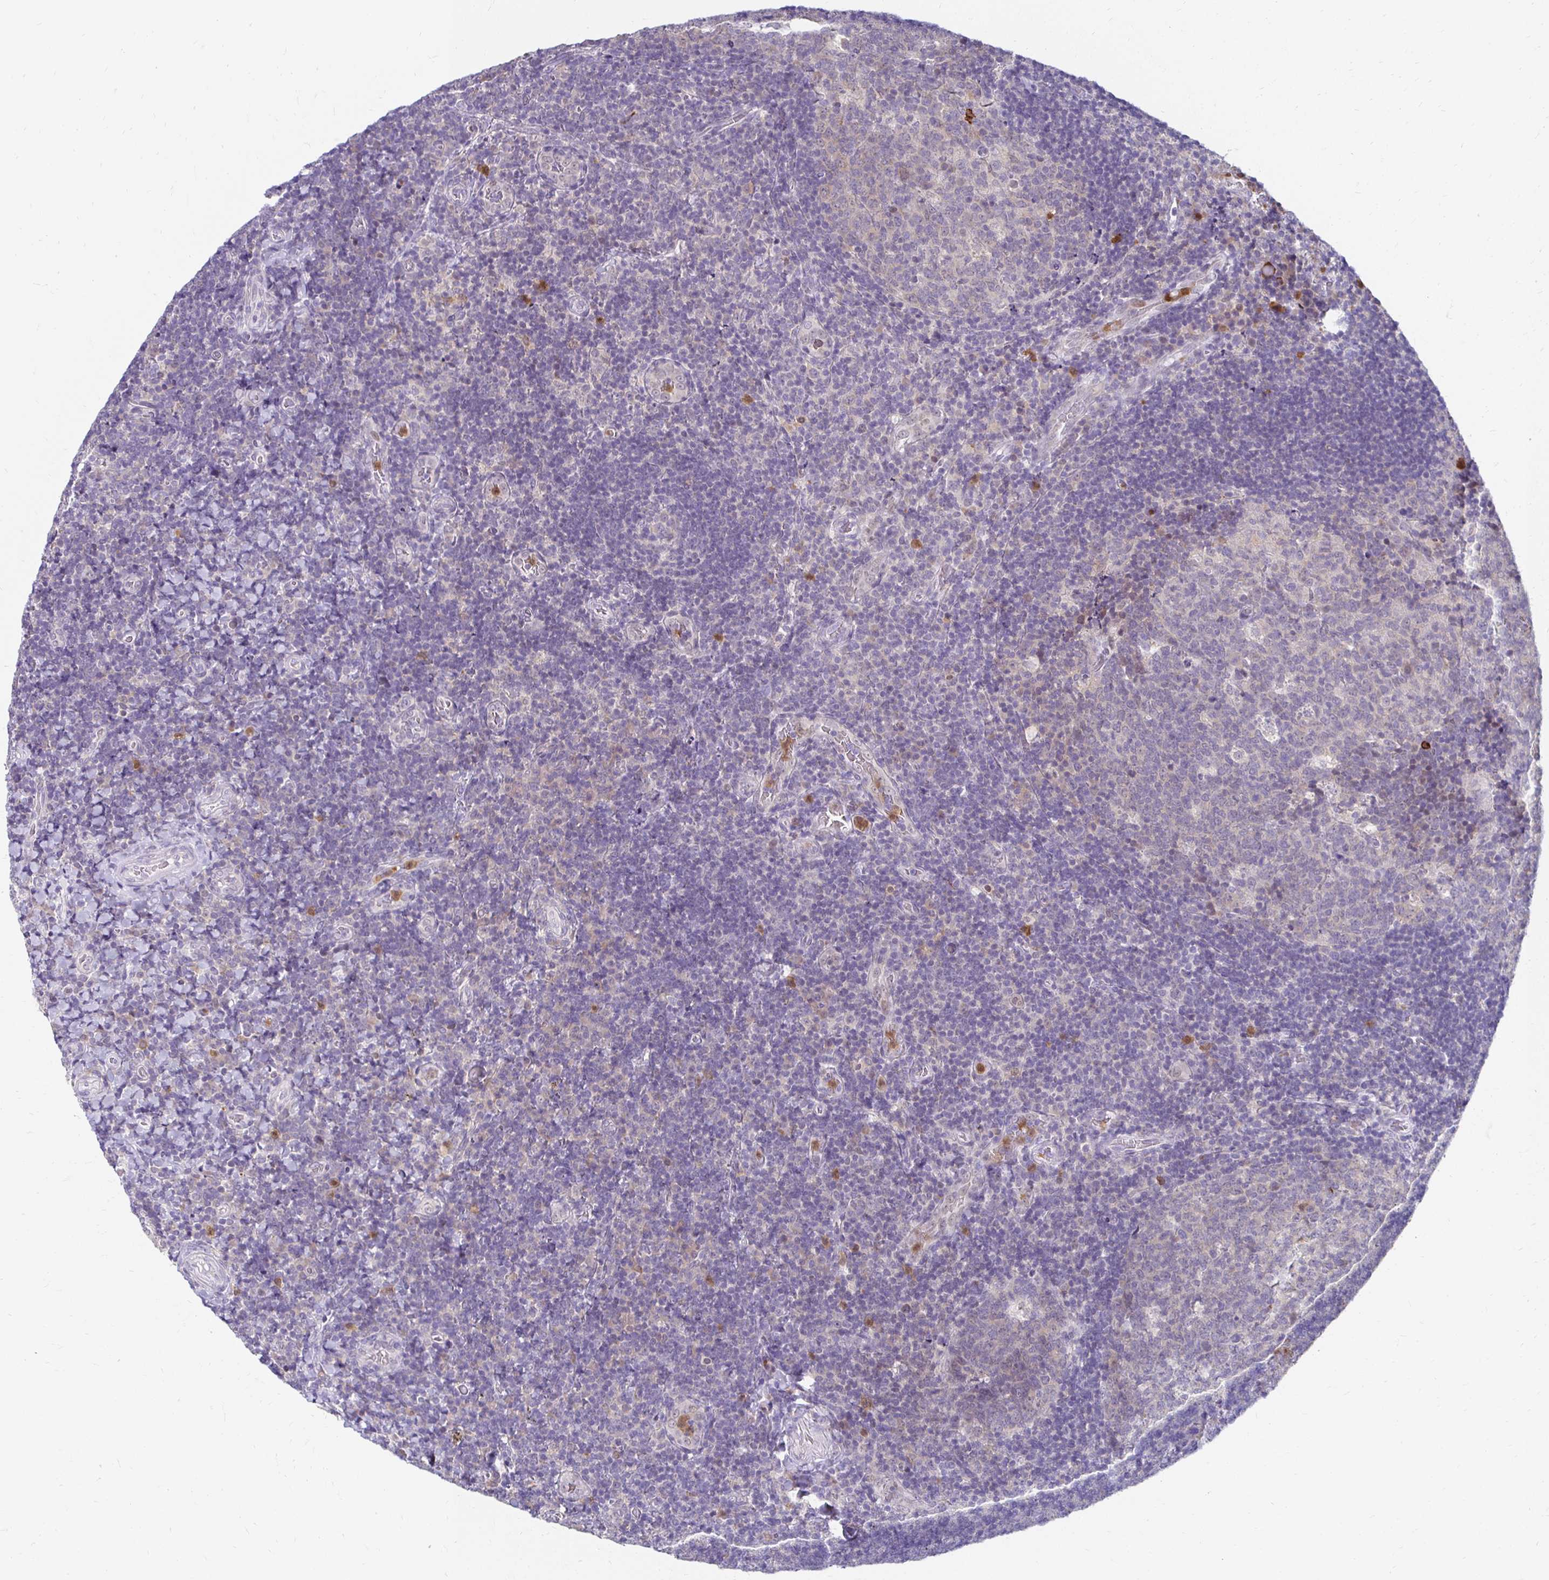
{"staining": {"intensity": "negative", "quantity": "none", "location": "none"}, "tissue": "tonsil", "cell_type": "Germinal center cells", "image_type": "normal", "snomed": [{"axis": "morphology", "description": "Normal tissue, NOS"}, {"axis": "topography", "description": "Tonsil"}], "caption": "Unremarkable tonsil was stained to show a protein in brown. There is no significant staining in germinal center cells. The staining was performed using DAB (3,3'-diaminobenzidine) to visualize the protein expression in brown, while the nuclei were stained in blue with hematoxylin (Magnification: 20x).", "gene": "PADI2", "patient": {"sex": "male", "age": 17}}